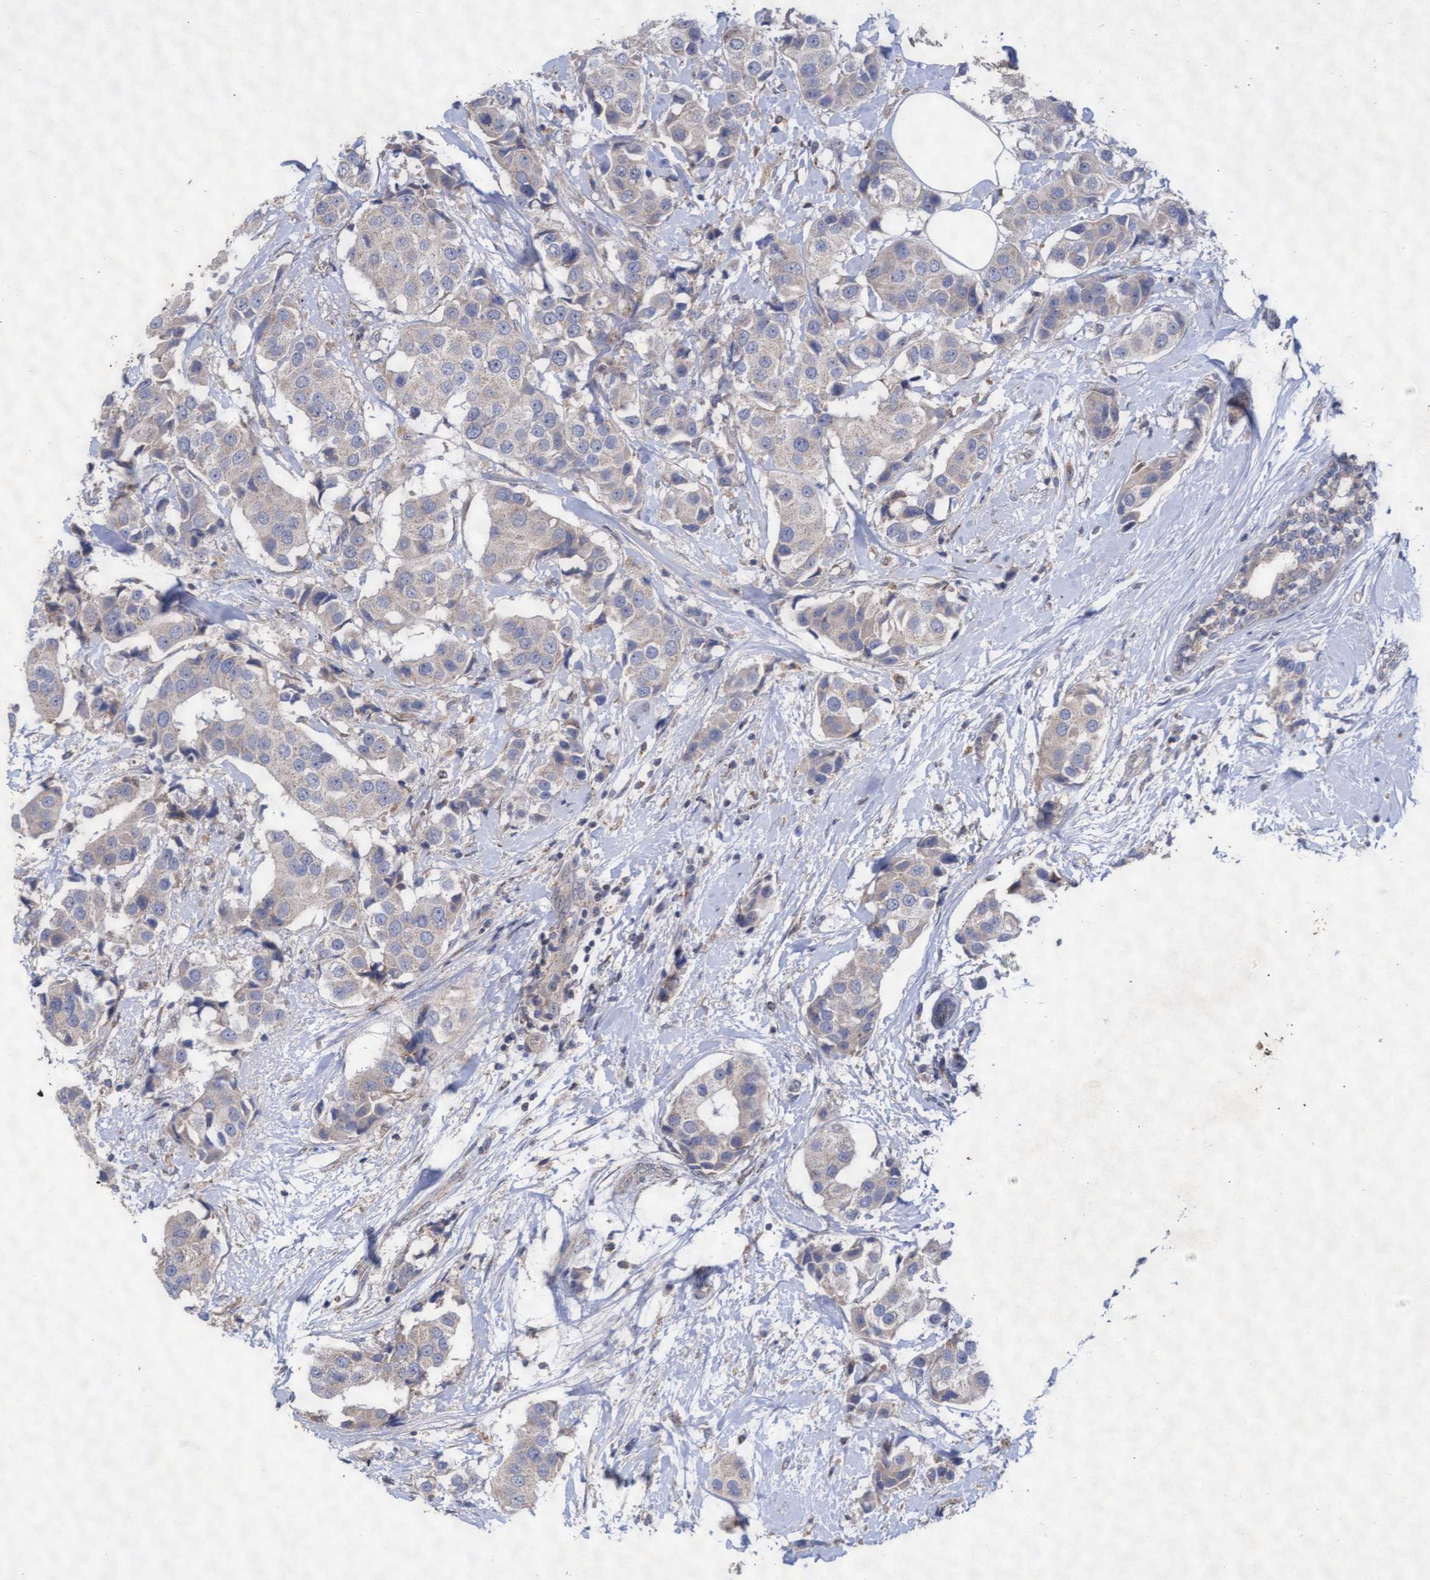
{"staining": {"intensity": "negative", "quantity": "none", "location": "none"}, "tissue": "breast cancer", "cell_type": "Tumor cells", "image_type": "cancer", "snomed": [{"axis": "morphology", "description": "Normal tissue, NOS"}, {"axis": "morphology", "description": "Duct carcinoma"}, {"axis": "topography", "description": "Breast"}], "caption": "IHC of human intraductal carcinoma (breast) reveals no expression in tumor cells.", "gene": "ABCF2", "patient": {"sex": "female", "age": 39}}